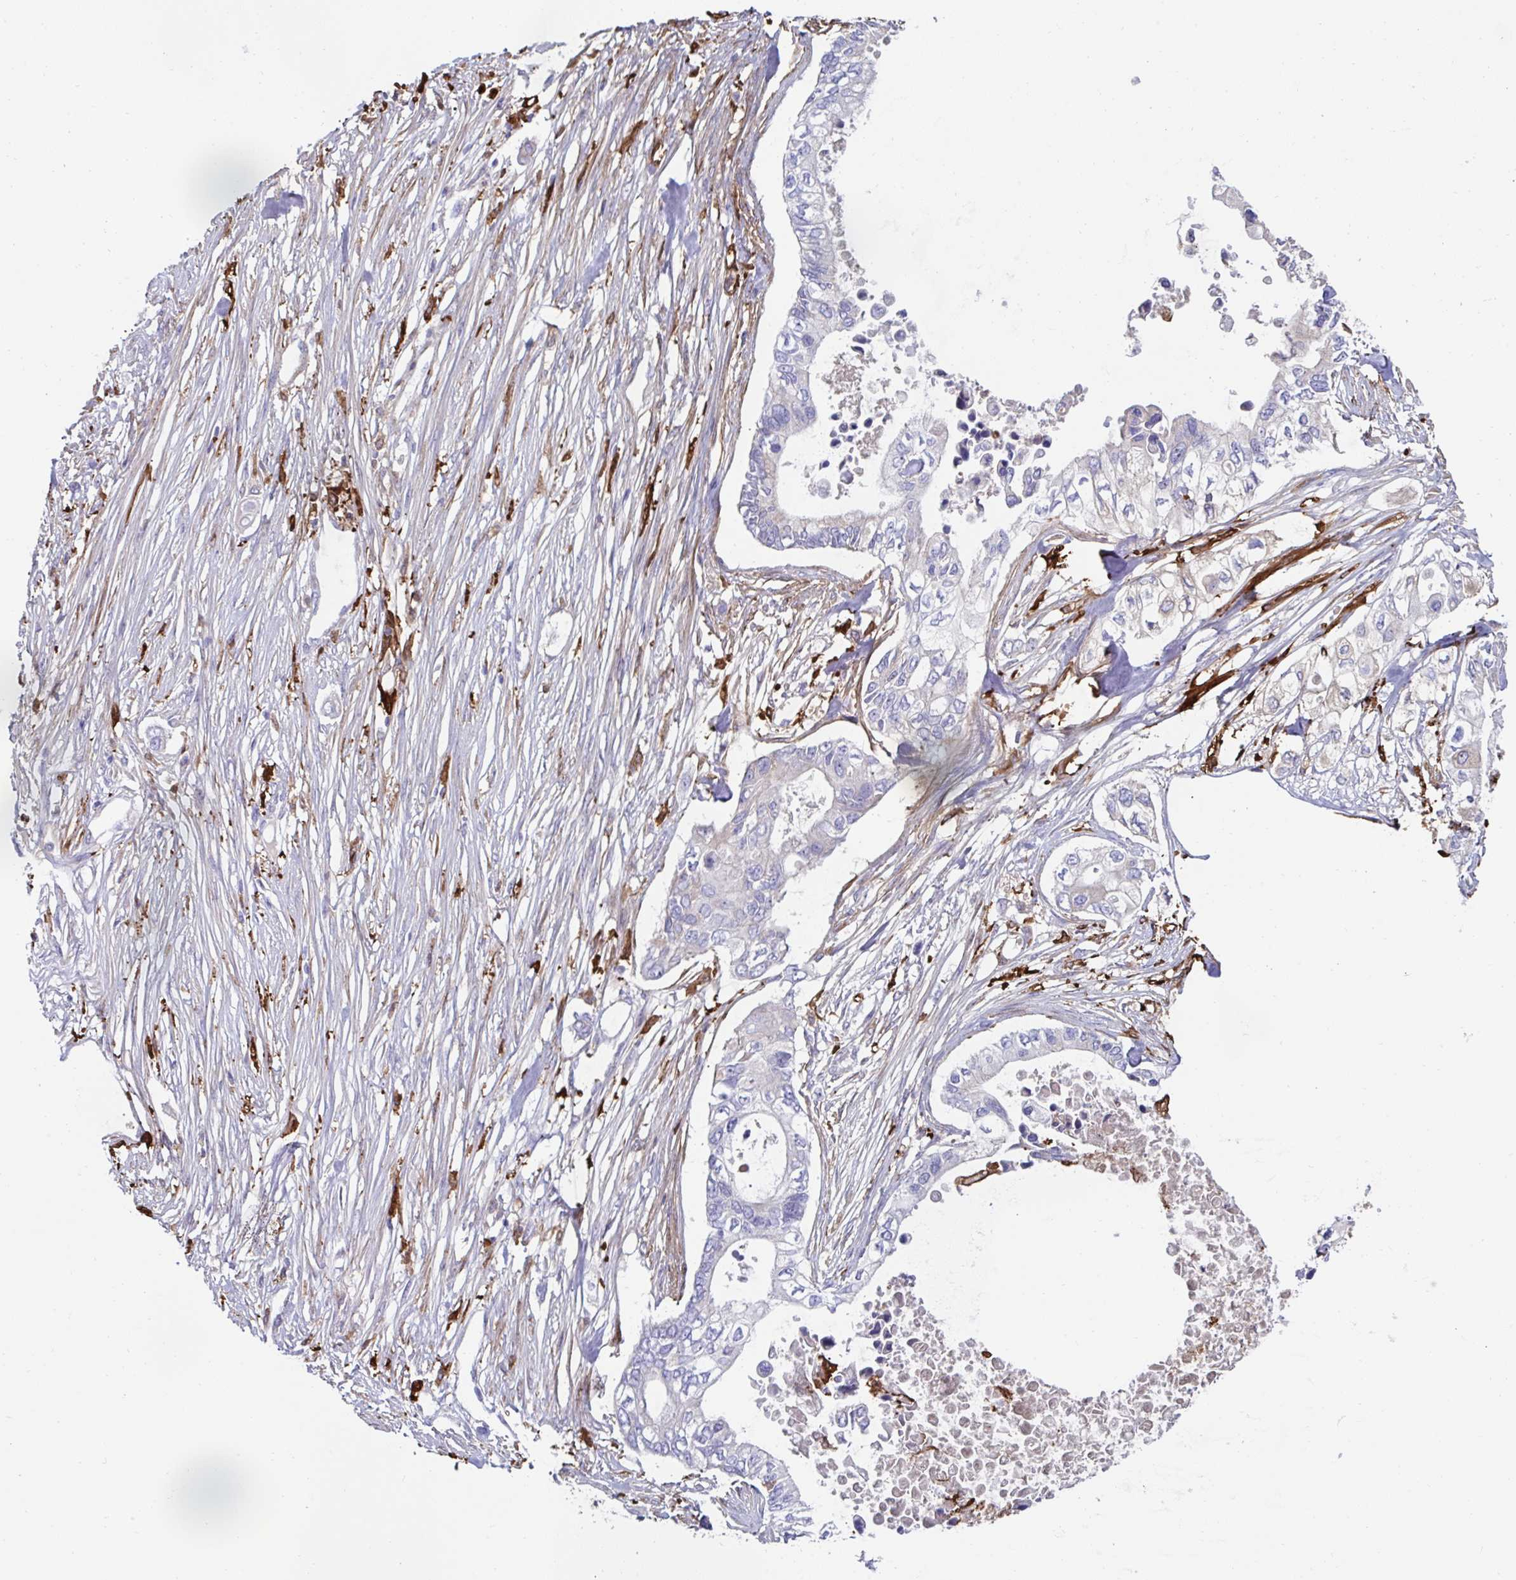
{"staining": {"intensity": "negative", "quantity": "none", "location": "none"}, "tissue": "pancreatic cancer", "cell_type": "Tumor cells", "image_type": "cancer", "snomed": [{"axis": "morphology", "description": "Adenocarcinoma, NOS"}, {"axis": "topography", "description": "Pancreas"}], "caption": "Pancreatic cancer stained for a protein using IHC reveals no positivity tumor cells.", "gene": "FBXL13", "patient": {"sex": "female", "age": 63}}